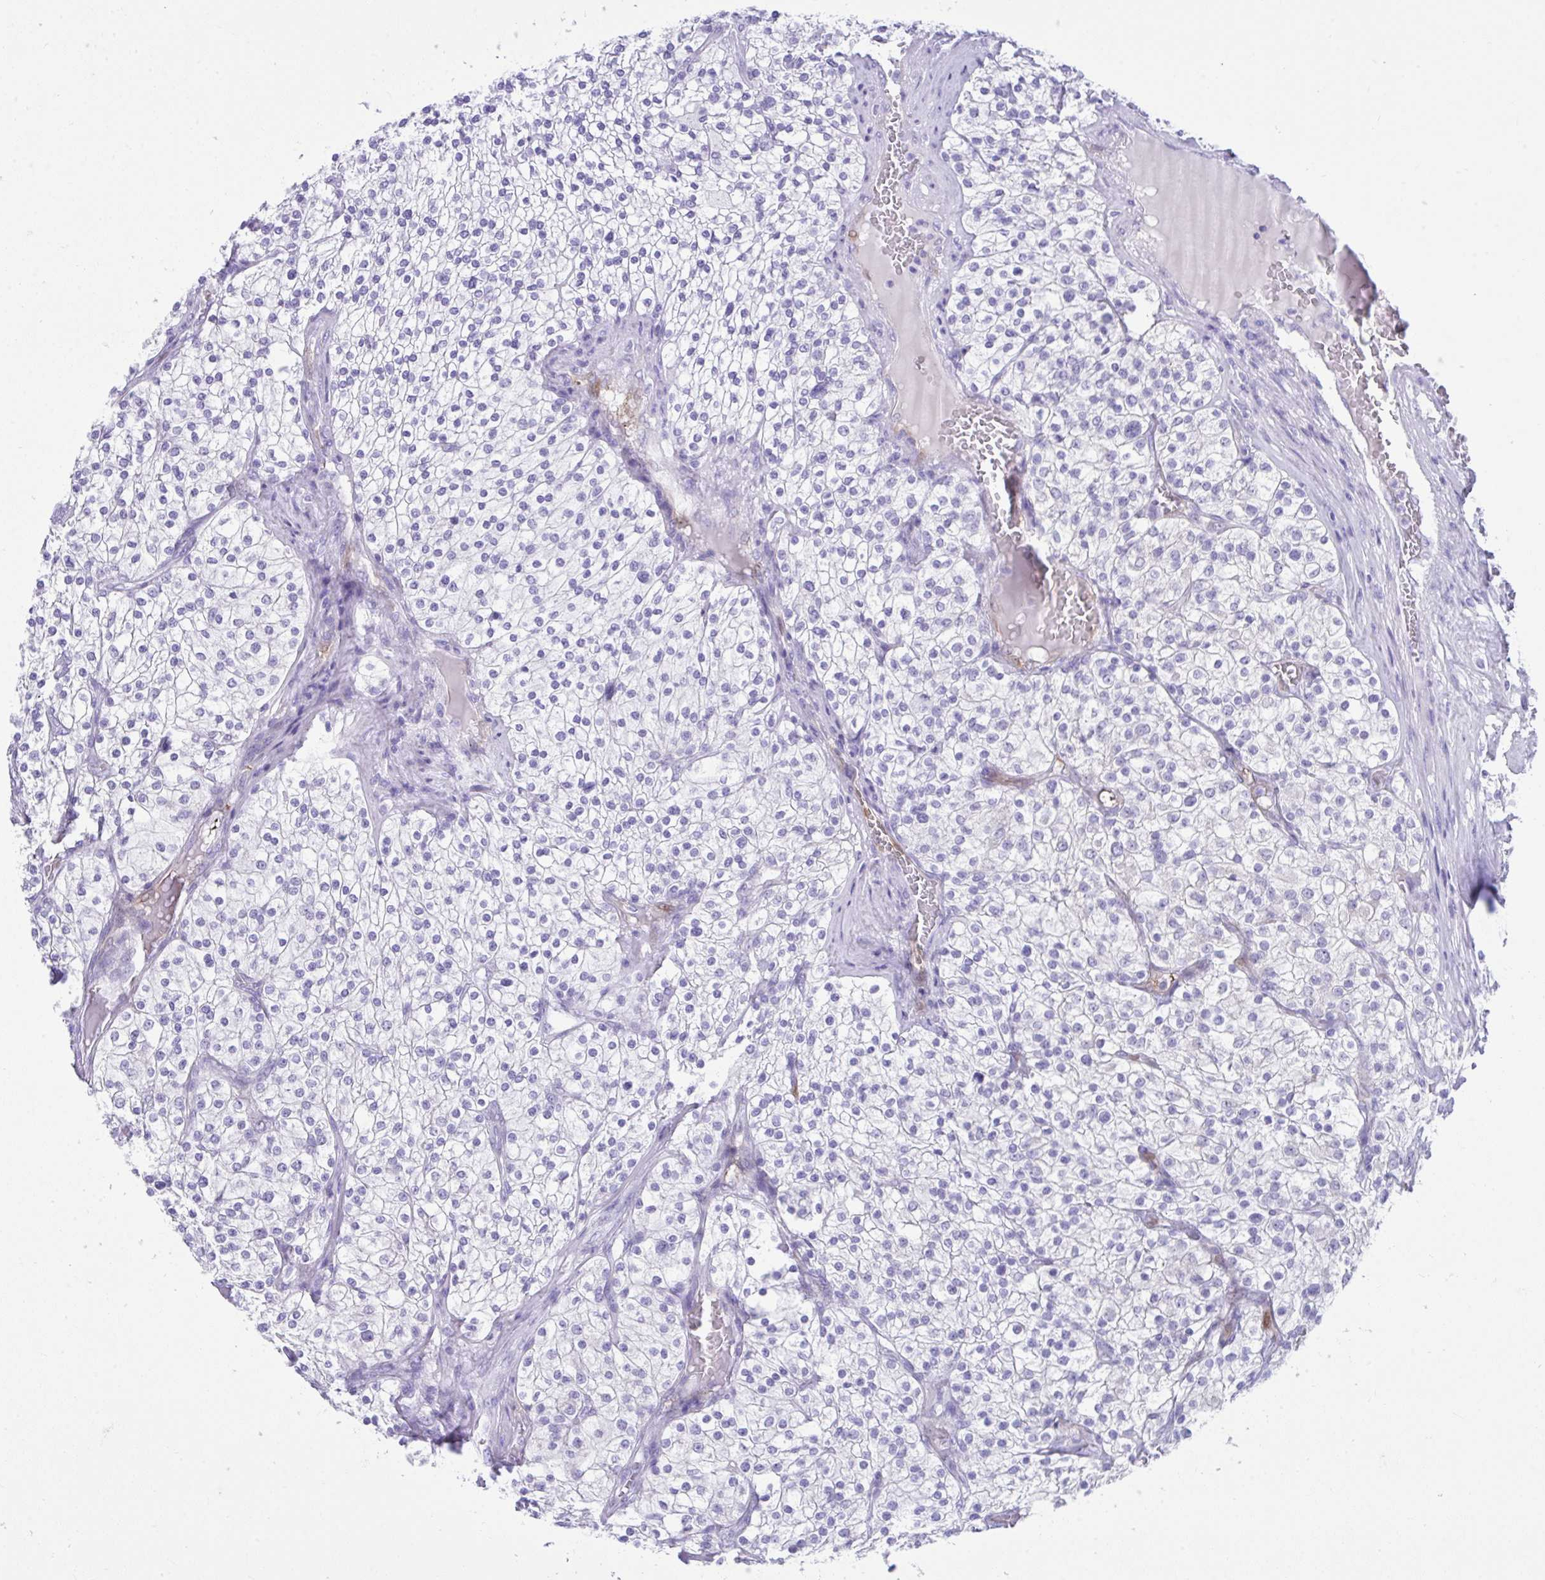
{"staining": {"intensity": "negative", "quantity": "none", "location": "none"}, "tissue": "renal cancer", "cell_type": "Tumor cells", "image_type": "cancer", "snomed": [{"axis": "morphology", "description": "Adenocarcinoma, NOS"}, {"axis": "topography", "description": "Kidney"}], "caption": "Immunohistochemical staining of human renal cancer reveals no significant positivity in tumor cells.", "gene": "PSCA", "patient": {"sex": "male", "age": 80}}